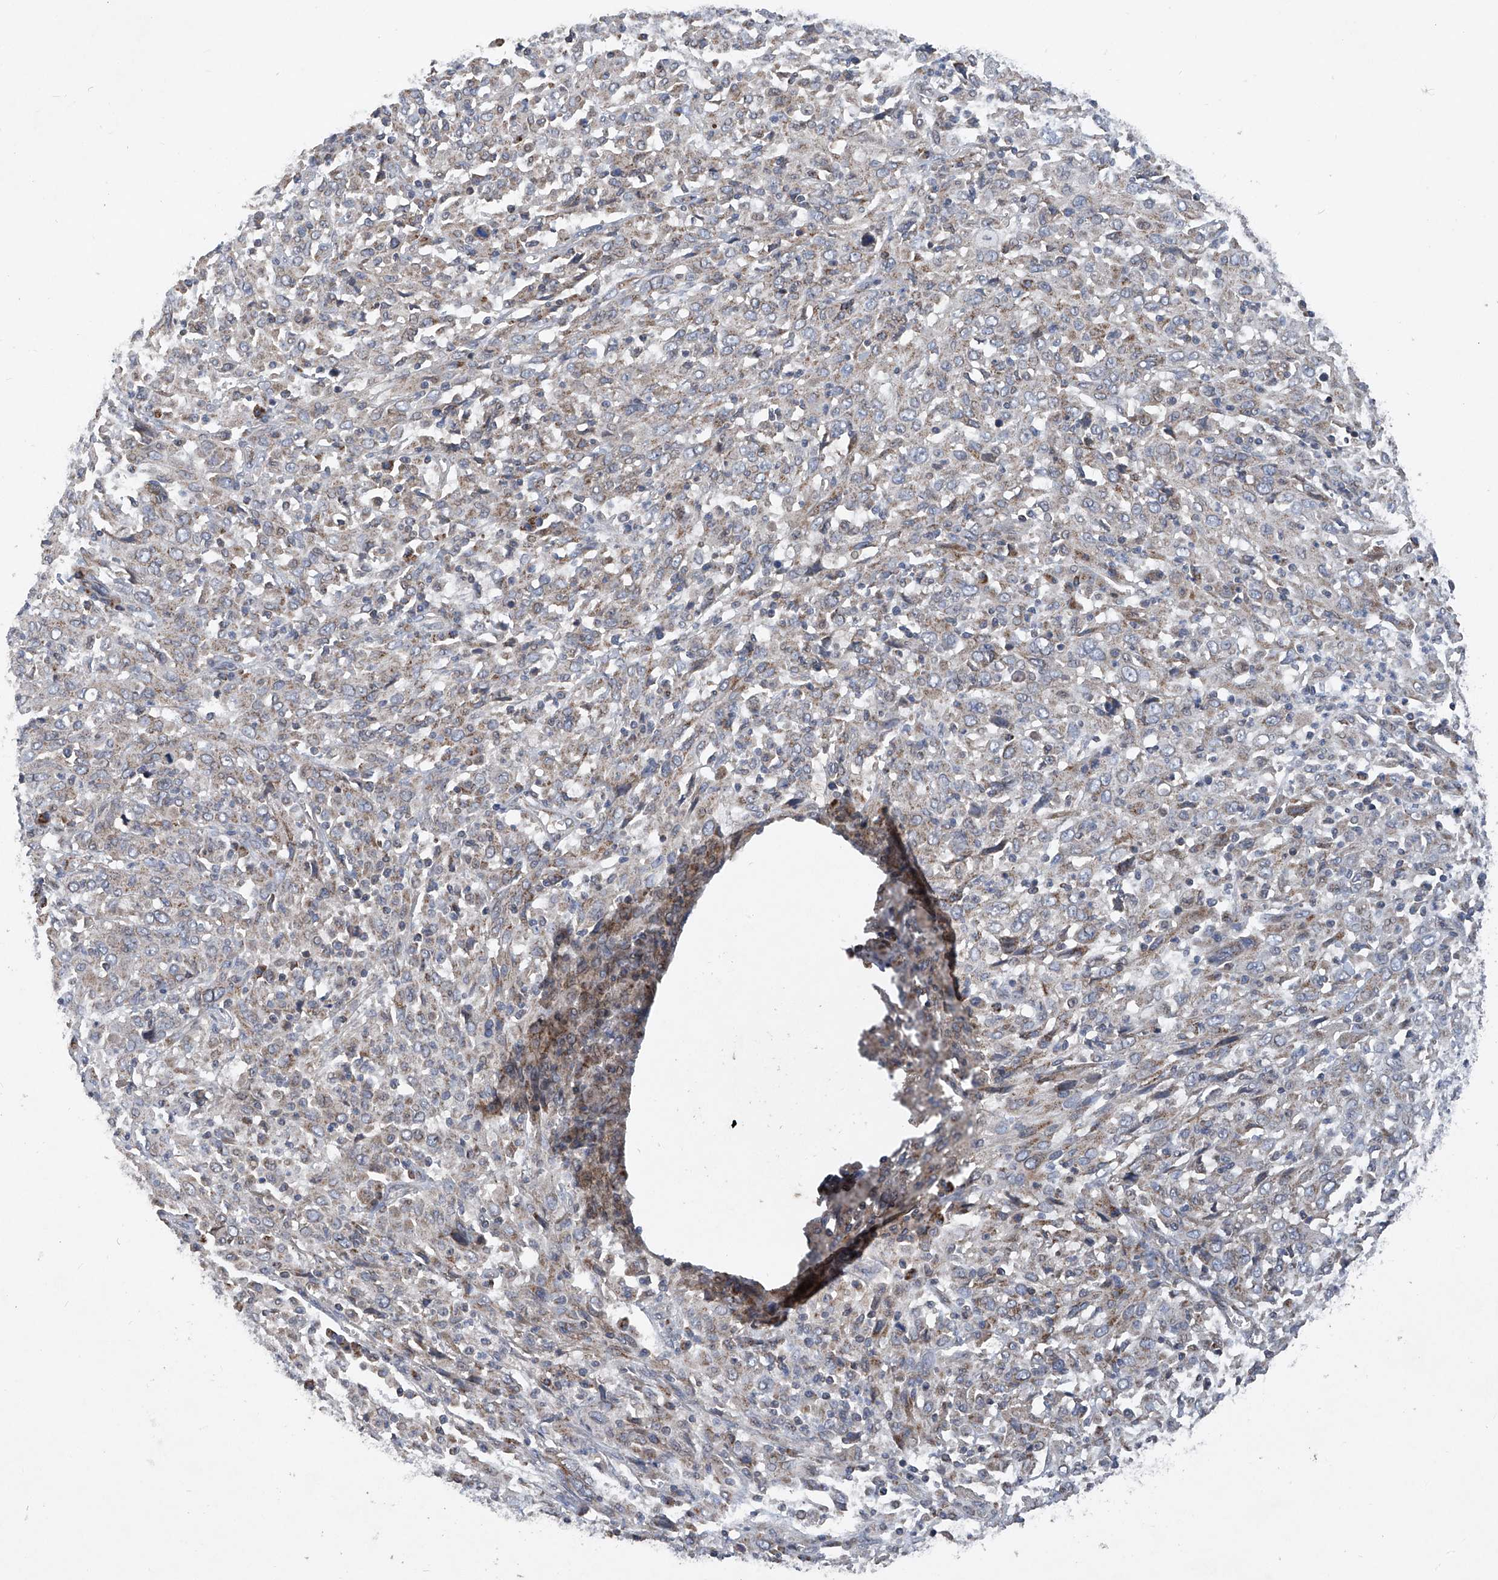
{"staining": {"intensity": "weak", "quantity": "25%-75%", "location": "cytoplasmic/membranous"}, "tissue": "cervical cancer", "cell_type": "Tumor cells", "image_type": "cancer", "snomed": [{"axis": "morphology", "description": "Squamous cell carcinoma, NOS"}, {"axis": "topography", "description": "Cervix"}], "caption": "Immunohistochemical staining of cervical squamous cell carcinoma displays weak cytoplasmic/membranous protein staining in about 25%-75% of tumor cells. The staining was performed using DAB to visualize the protein expression in brown, while the nuclei were stained in blue with hematoxylin (Magnification: 20x).", "gene": "BCKDHB", "patient": {"sex": "female", "age": 46}}